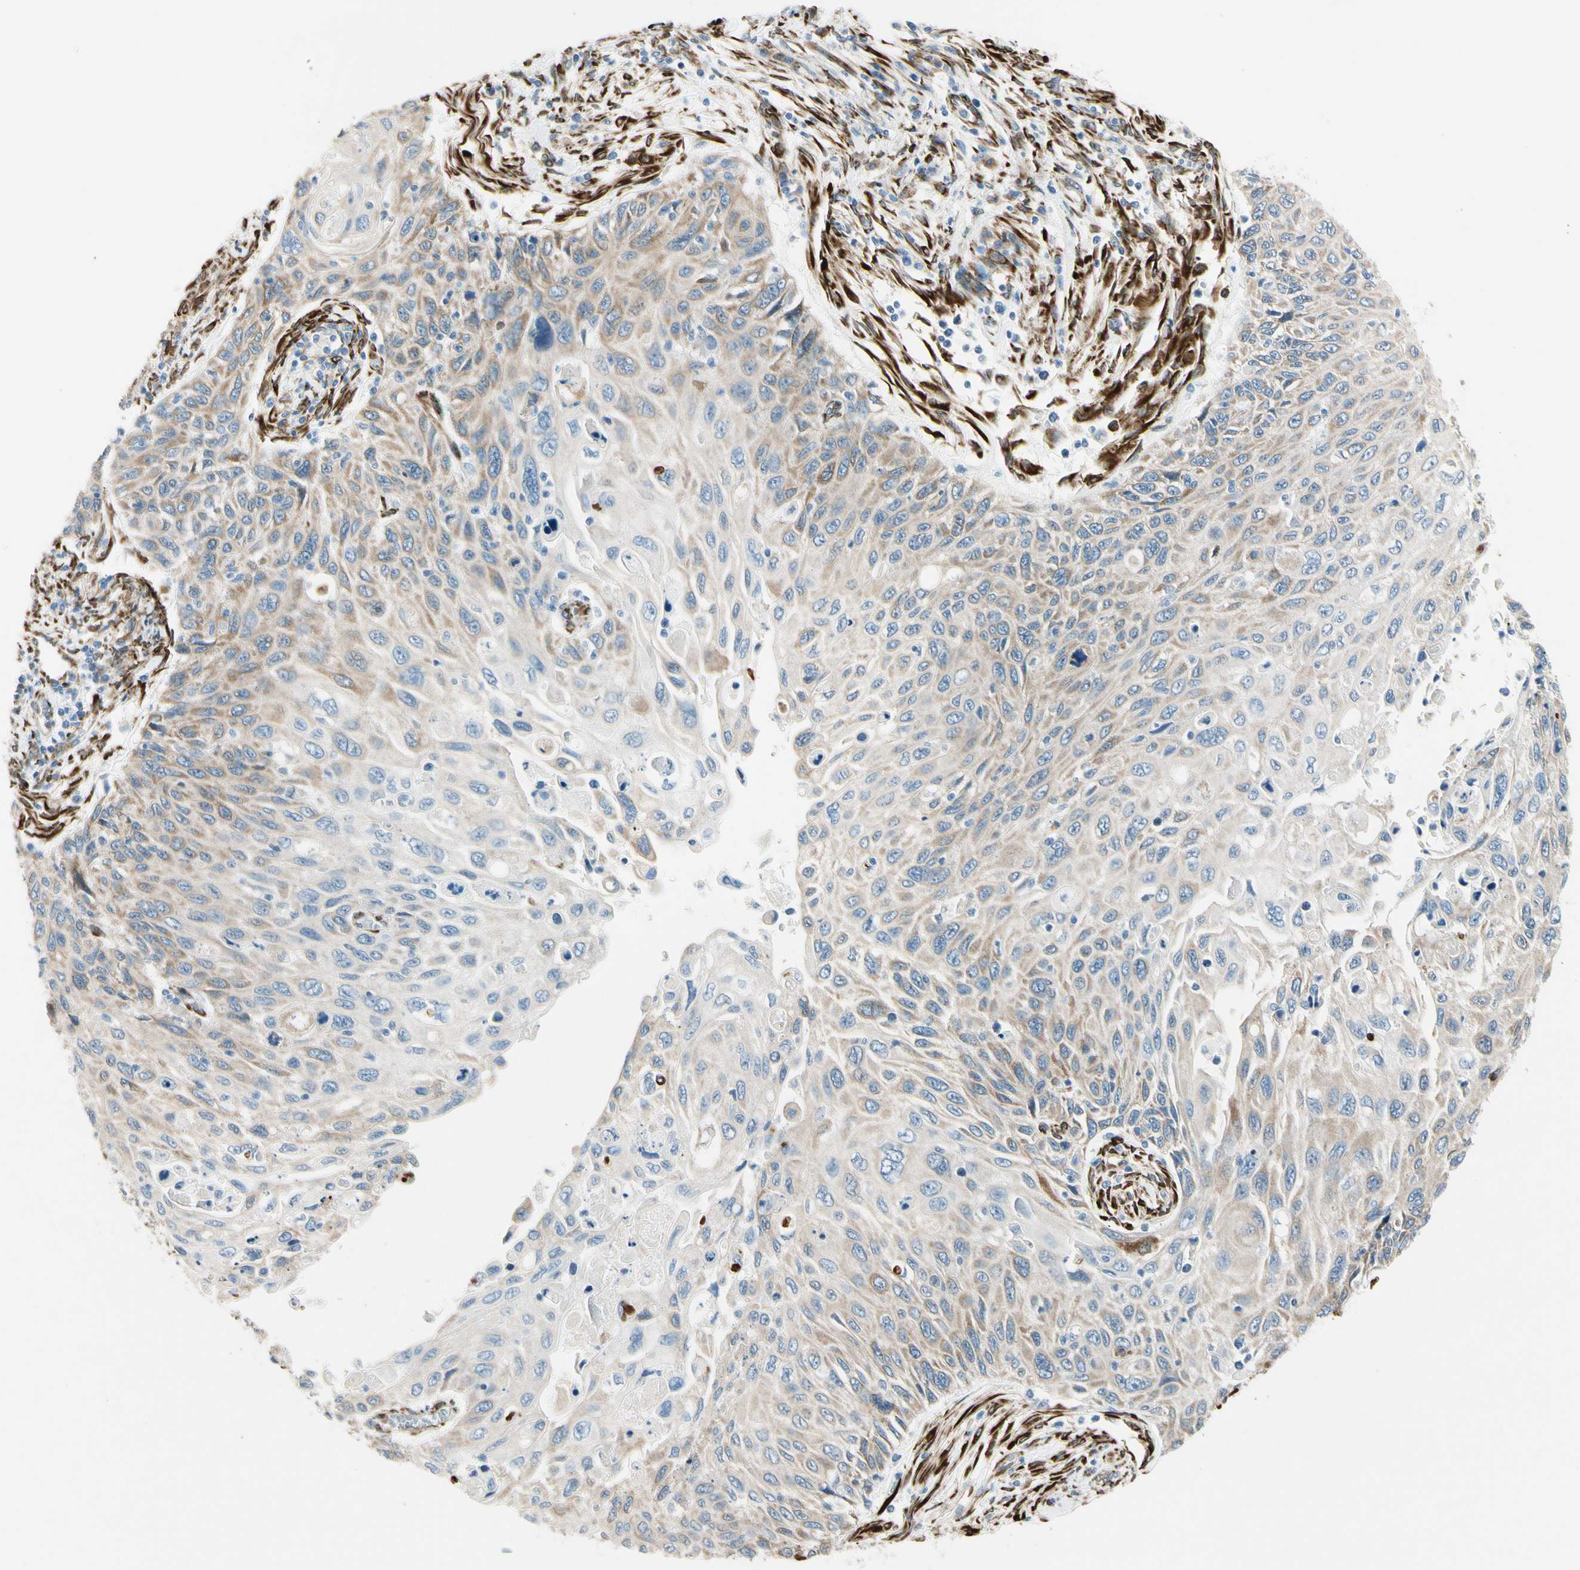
{"staining": {"intensity": "weak", "quantity": "25%-75%", "location": "cytoplasmic/membranous"}, "tissue": "cervical cancer", "cell_type": "Tumor cells", "image_type": "cancer", "snomed": [{"axis": "morphology", "description": "Squamous cell carcinoma, NOS"}, {"axis": "topography", "description": "Cervix"}], "caption": "Protein analysis of cervical cancer tissue demonstrates weak cytoplasmic/membranous expression in about 25%-75% of tumor cells.", "gene": "FKBP7", "patient": {"sex": "female", "age": 70}}